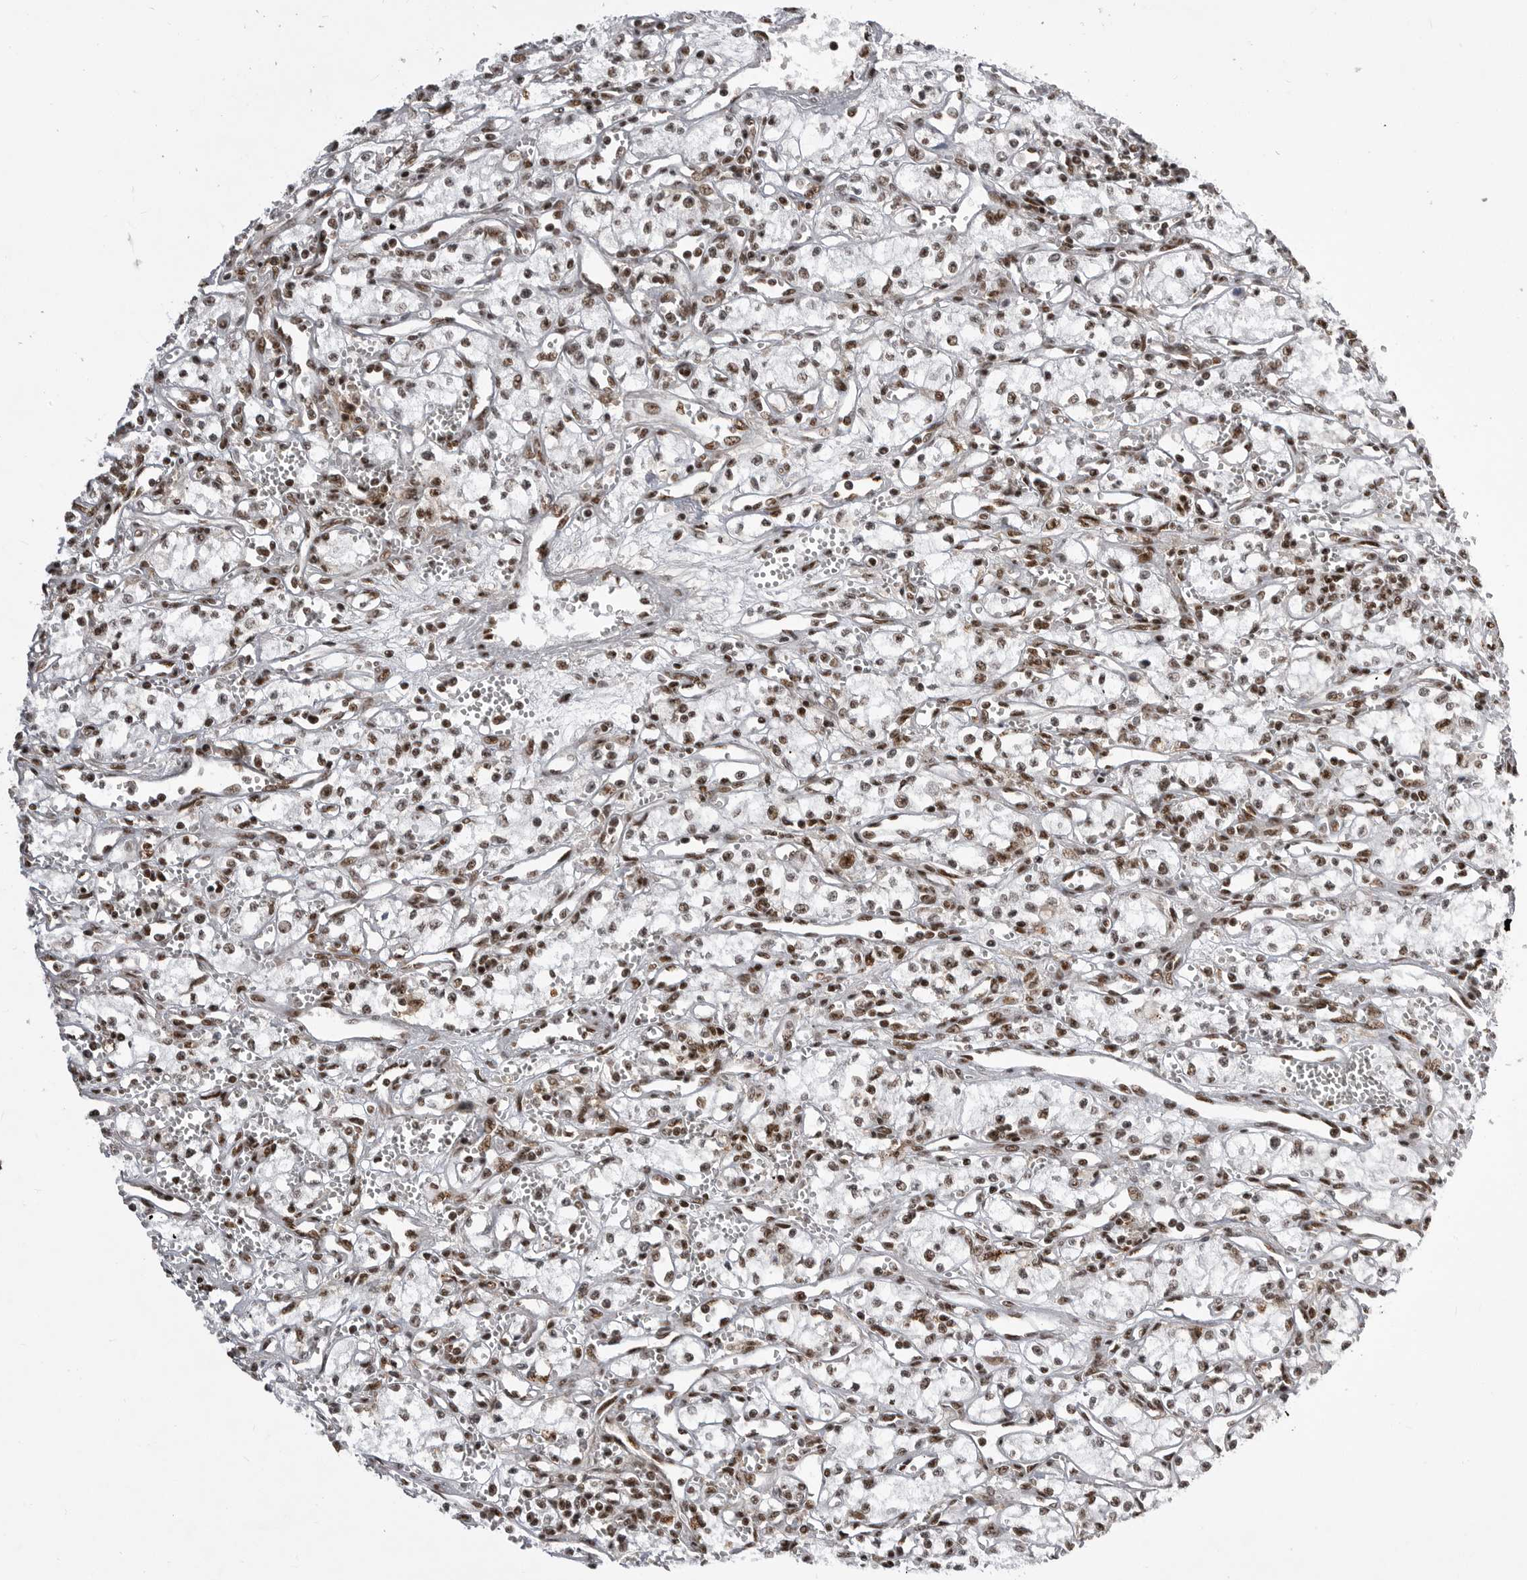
{"staining": {"intensity": "moderate", "quantity": "25%-75%", "location": "nuclear"}, "tissue": "renal cancer", "cell_type": "Tumor cells", "image_type": "cancer", "snomed": [{"axis": "morphology", "description": "Adenocarcinoma, NOS"}, {"axis": "topography", "description": "Kidney"}], "caption": "Immunohistochemical staining of human renal cancer demonstrates medium levels of moderate nuclear protein staining in about 25%-75% of tumor cells.", "gene": "PPP1R8", "patient": {"sex": "male", "age": 59}}